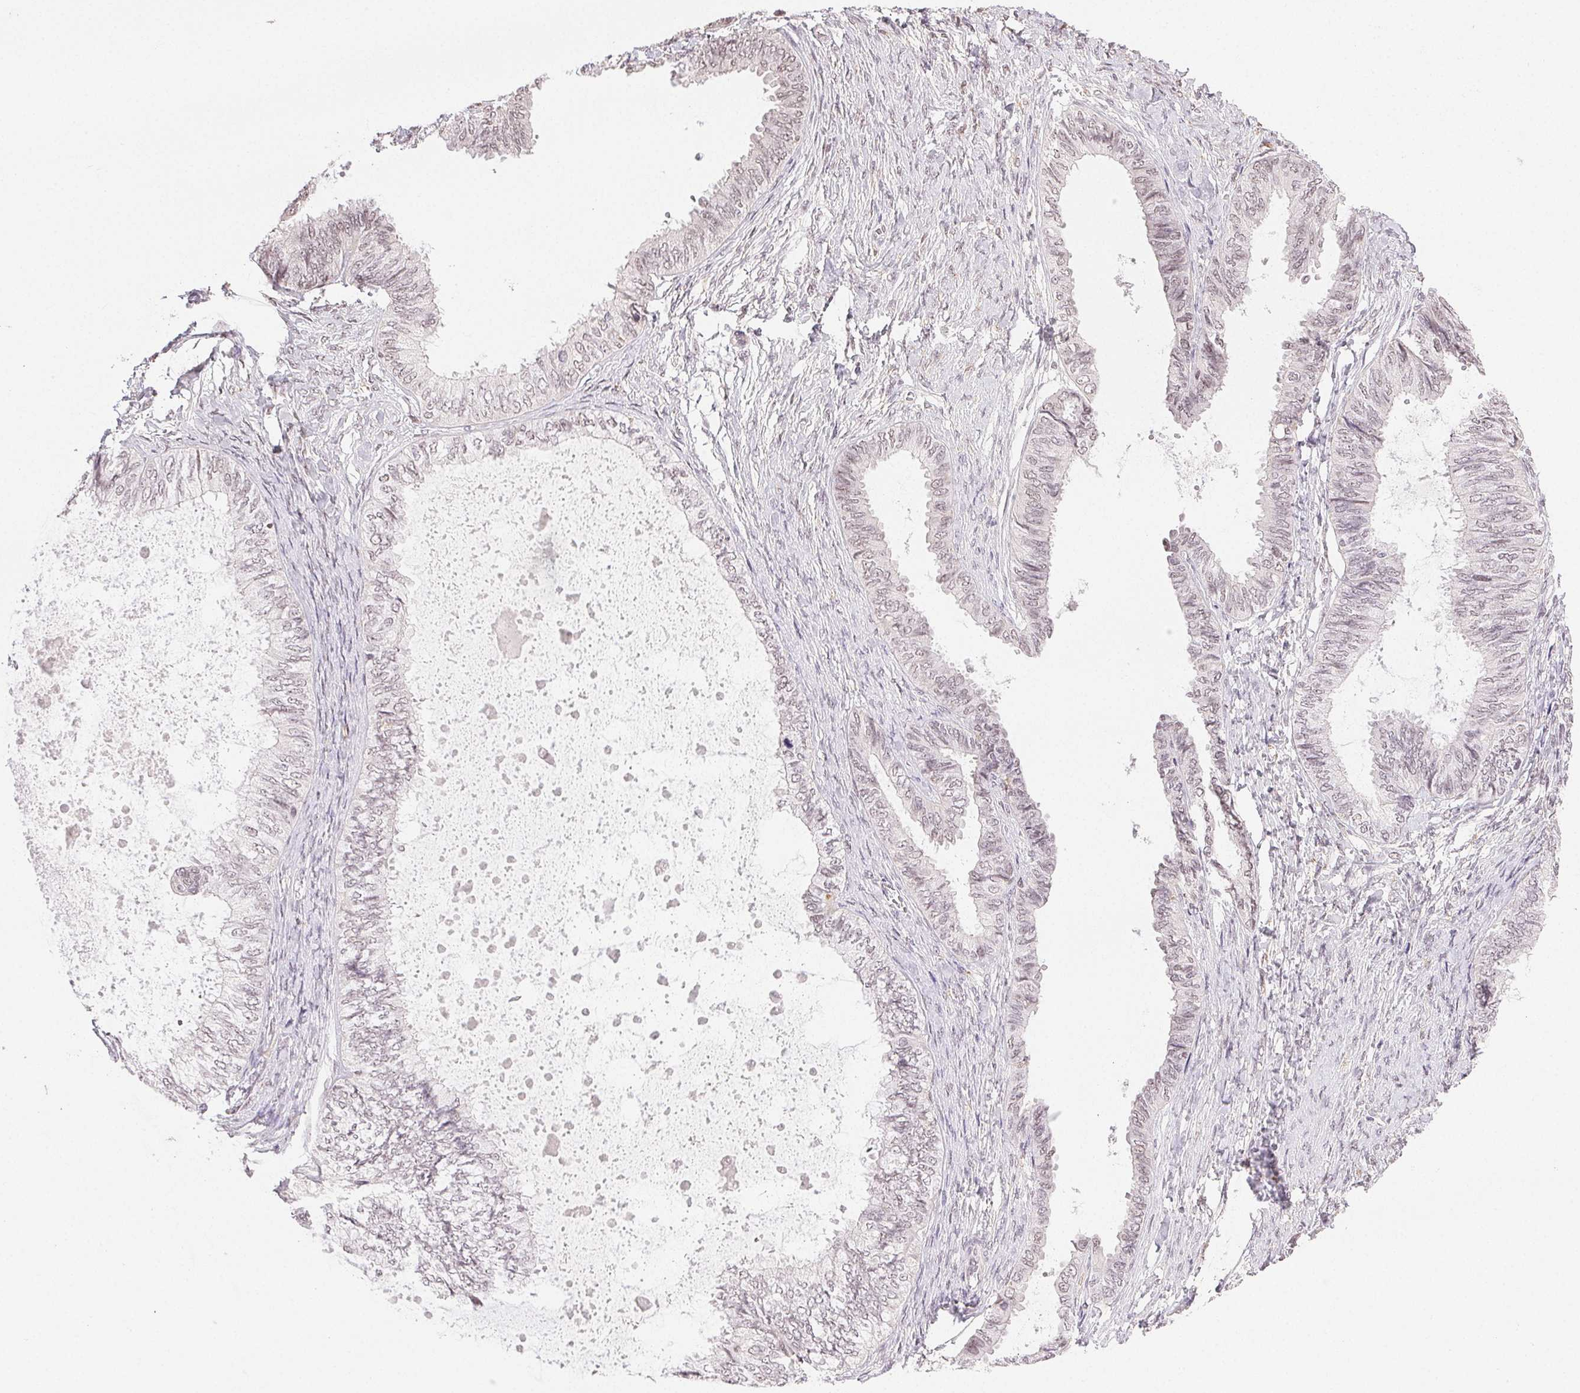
{"staining": {"intensity": "negative", "quantity": "none", "location": "none"}, "tissue": "ovarian cancer", "cell_type": "Tumor cells", "image_type": "cancer", "snomed": [{"axis": "morphology", "description": "Carcinoma, endometroid"}, {"axis": "topography", "description": "Ovary"}], "caption": "DAB immunohistochemical staining of human ovarian endometroid carcinoma exhibits no significant expression in tumor cells.", "gene": "PRPF18", "patient": {"sex": "female", "age": 70}}